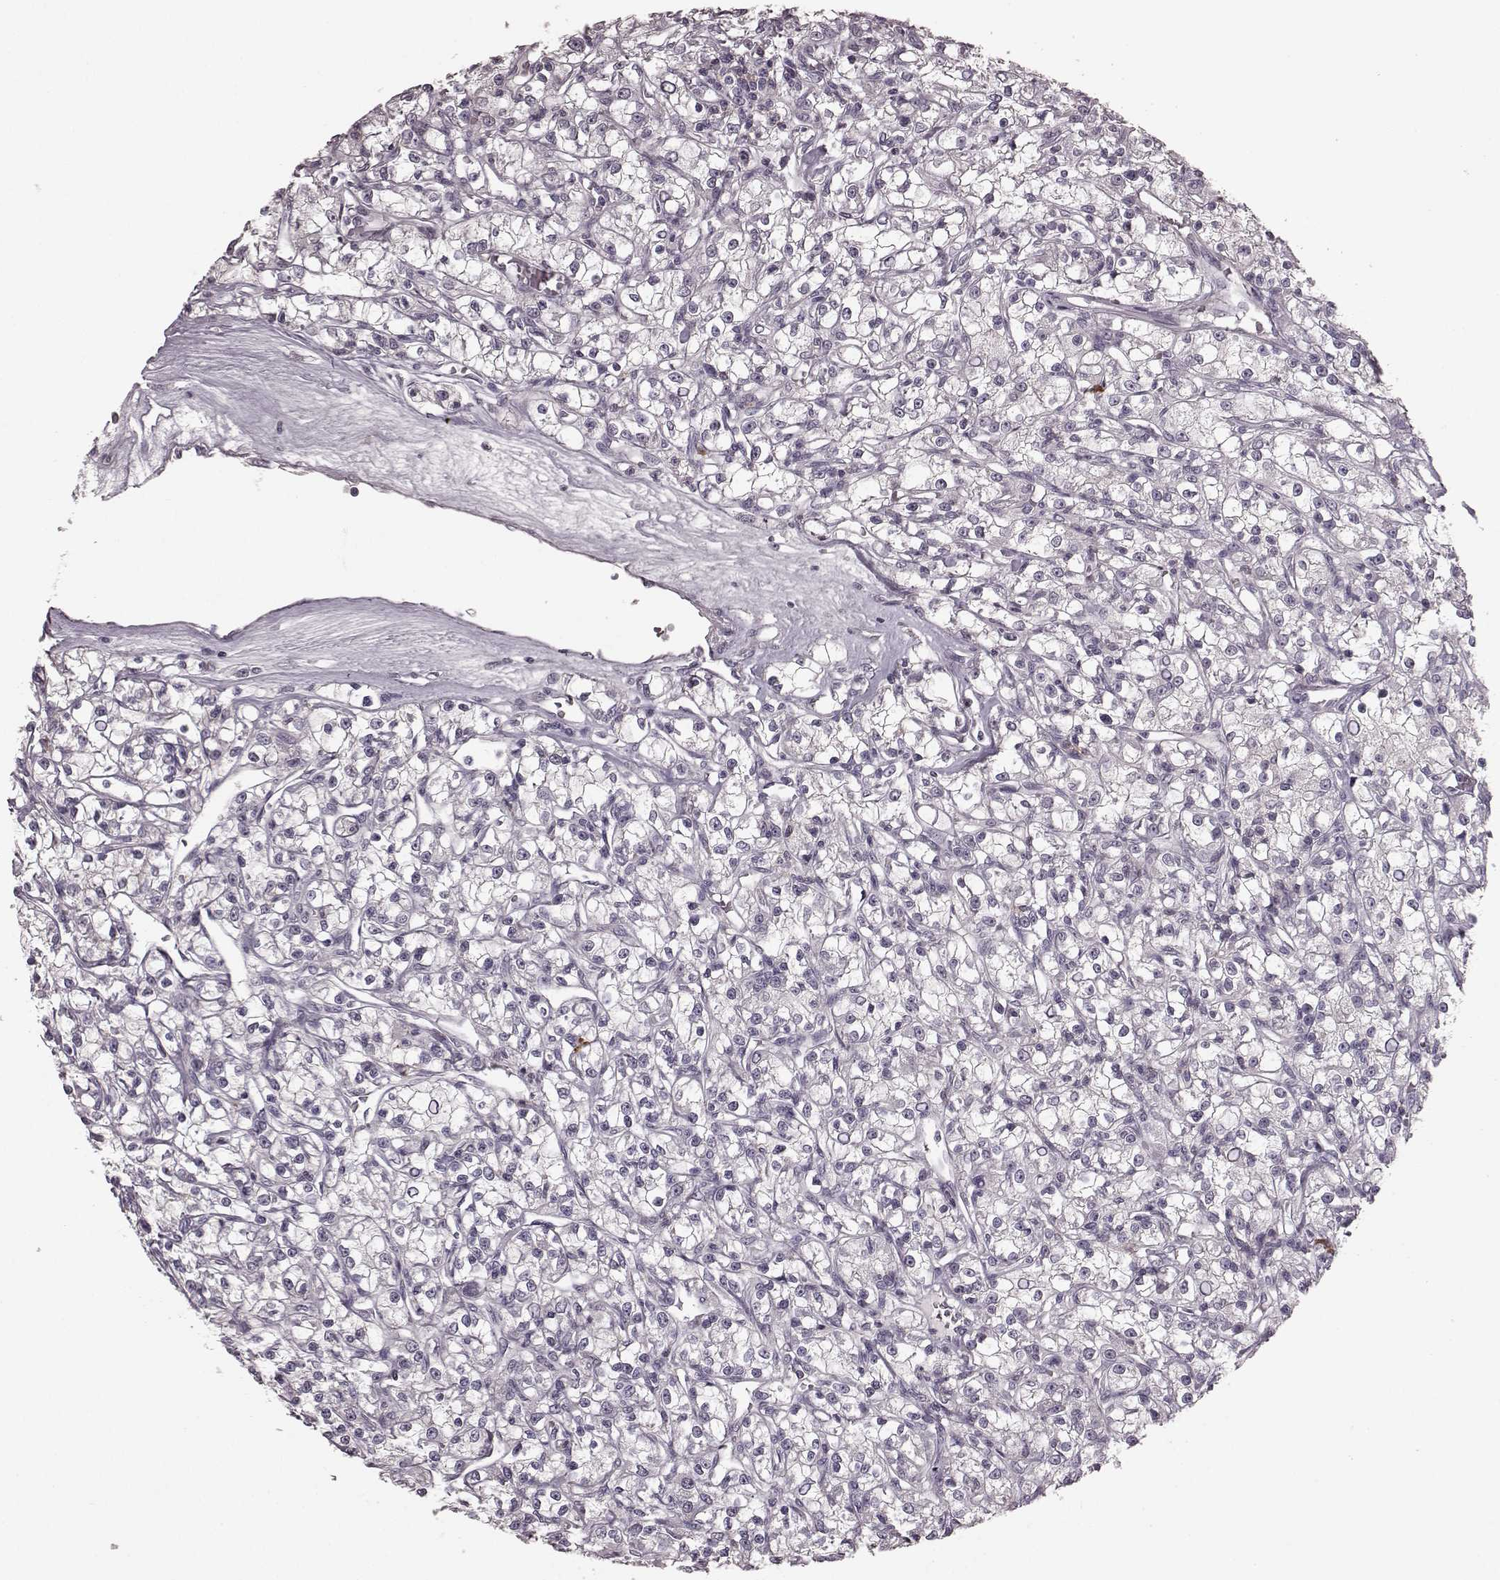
{"staining": {"intensity": "negative", "quantity": "none", "location": "none"}, "tissue": "renal cancer", "cell_type": "Tumor cells", "image_type": "cancer", "snomed": [{"axis": "morphology", "description": "Adenocarcinoma, NOS"}, {"axis": "topography", "description": "Kidney"}], "caption": "Tumor cells show no significant protein expression in adenocarcinoma (renal).", "gene": "CD28", "patient": {"sex": "female", "age": 59}}